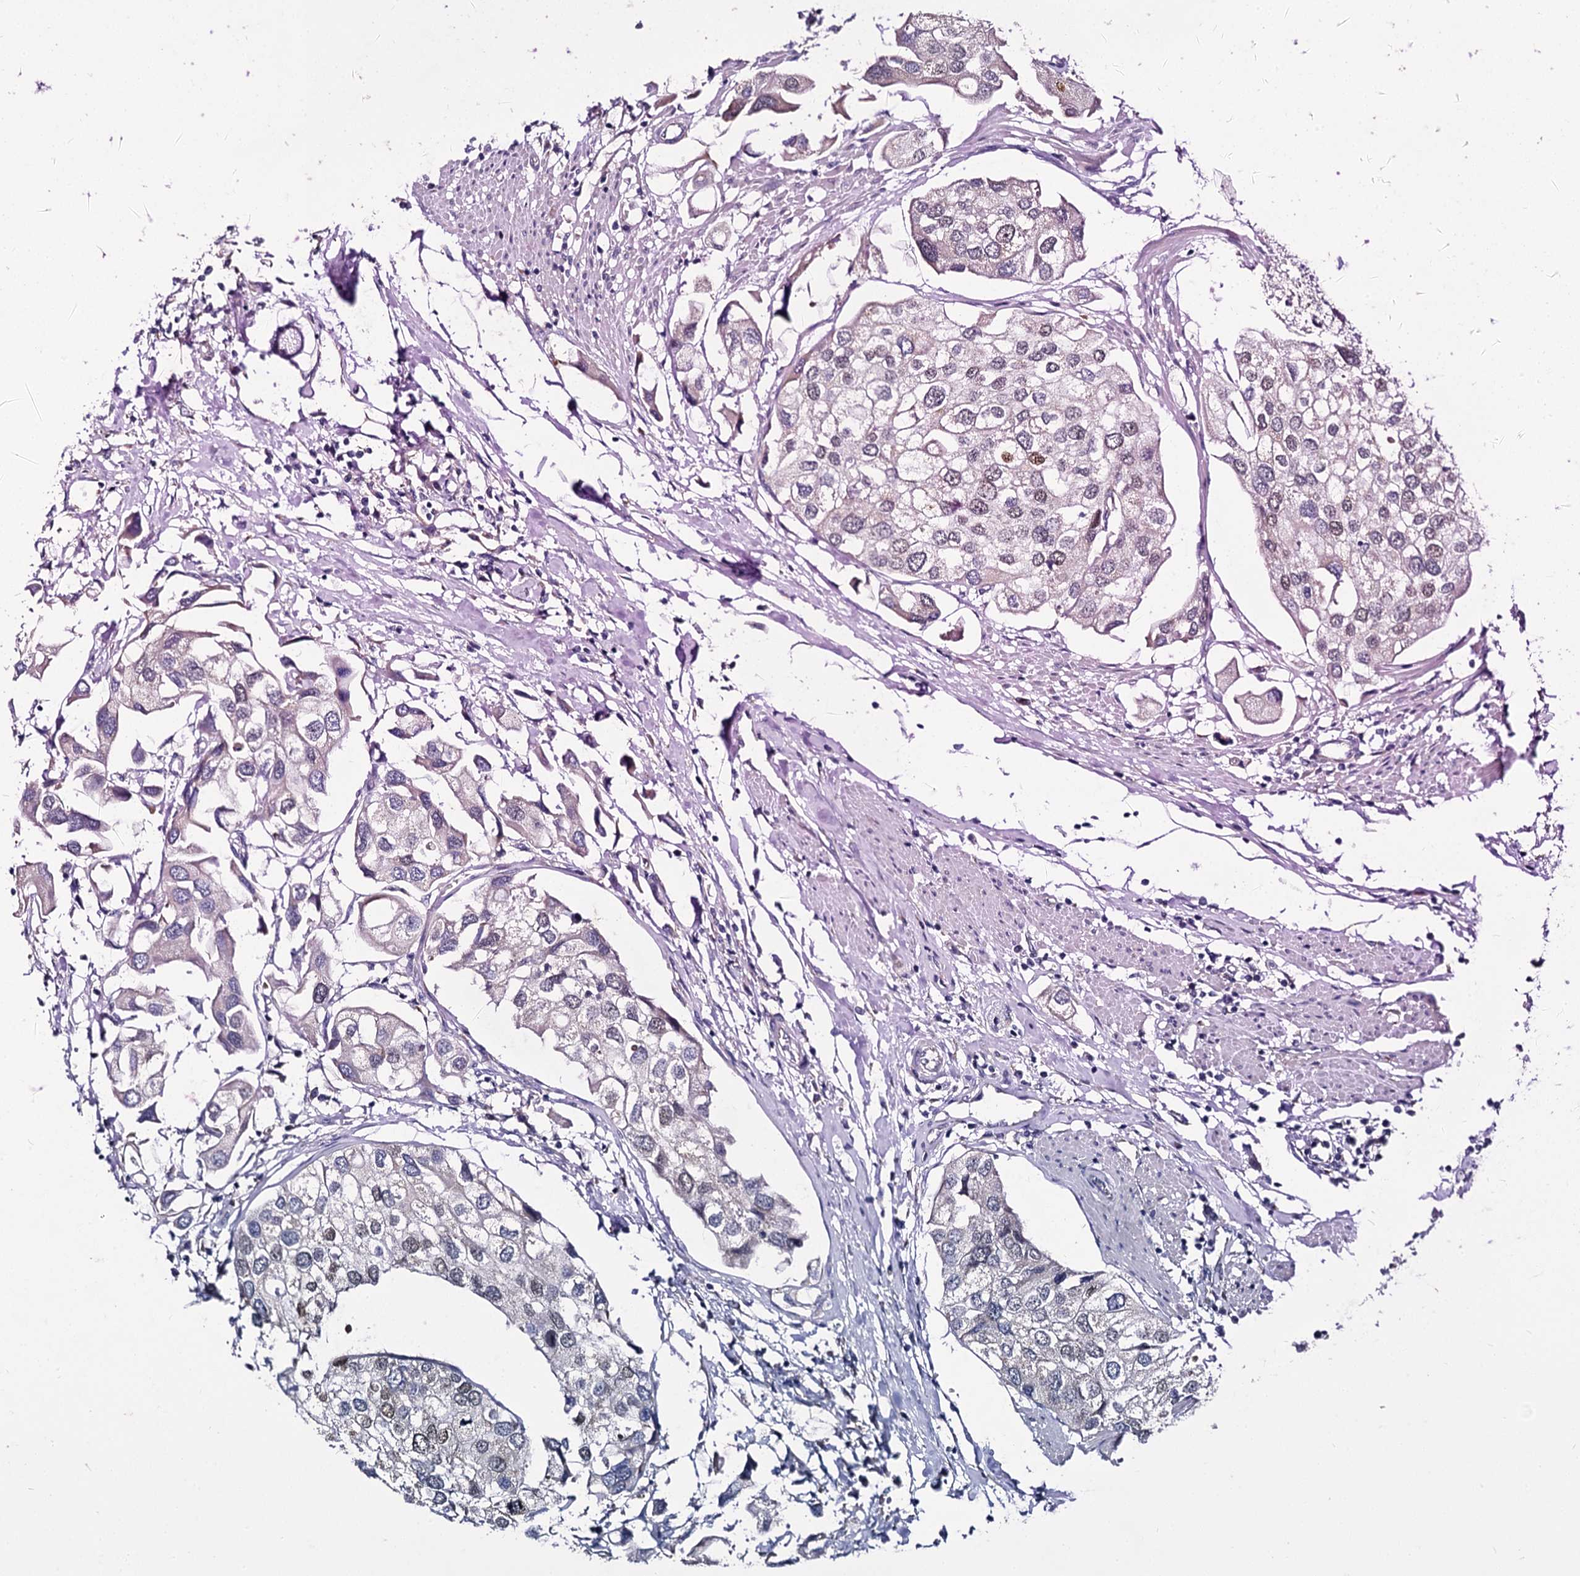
{"staining": {"intensity": "moderate", "quantity": "<25%", "location": "nuclear"}, "tissue": "urothelial cancer", "cell_type": "Tumor cells", "image_type": "cancer", "snomed": [{"axis": "morphology", "description": "Urothelial carcinoma, High grade"}, {"axis": "topography", "description": "Urinary bladder"}], "caption": "Immunohistochemical staining of human urothelial cancer reveals low levels of moderate nuclear positivity in approximately <25% of tumor cells. (IHC, brightfield microscopy, high magnification).", "gene": "PANX2", "patient": {"sex": "male", "age": 64}}